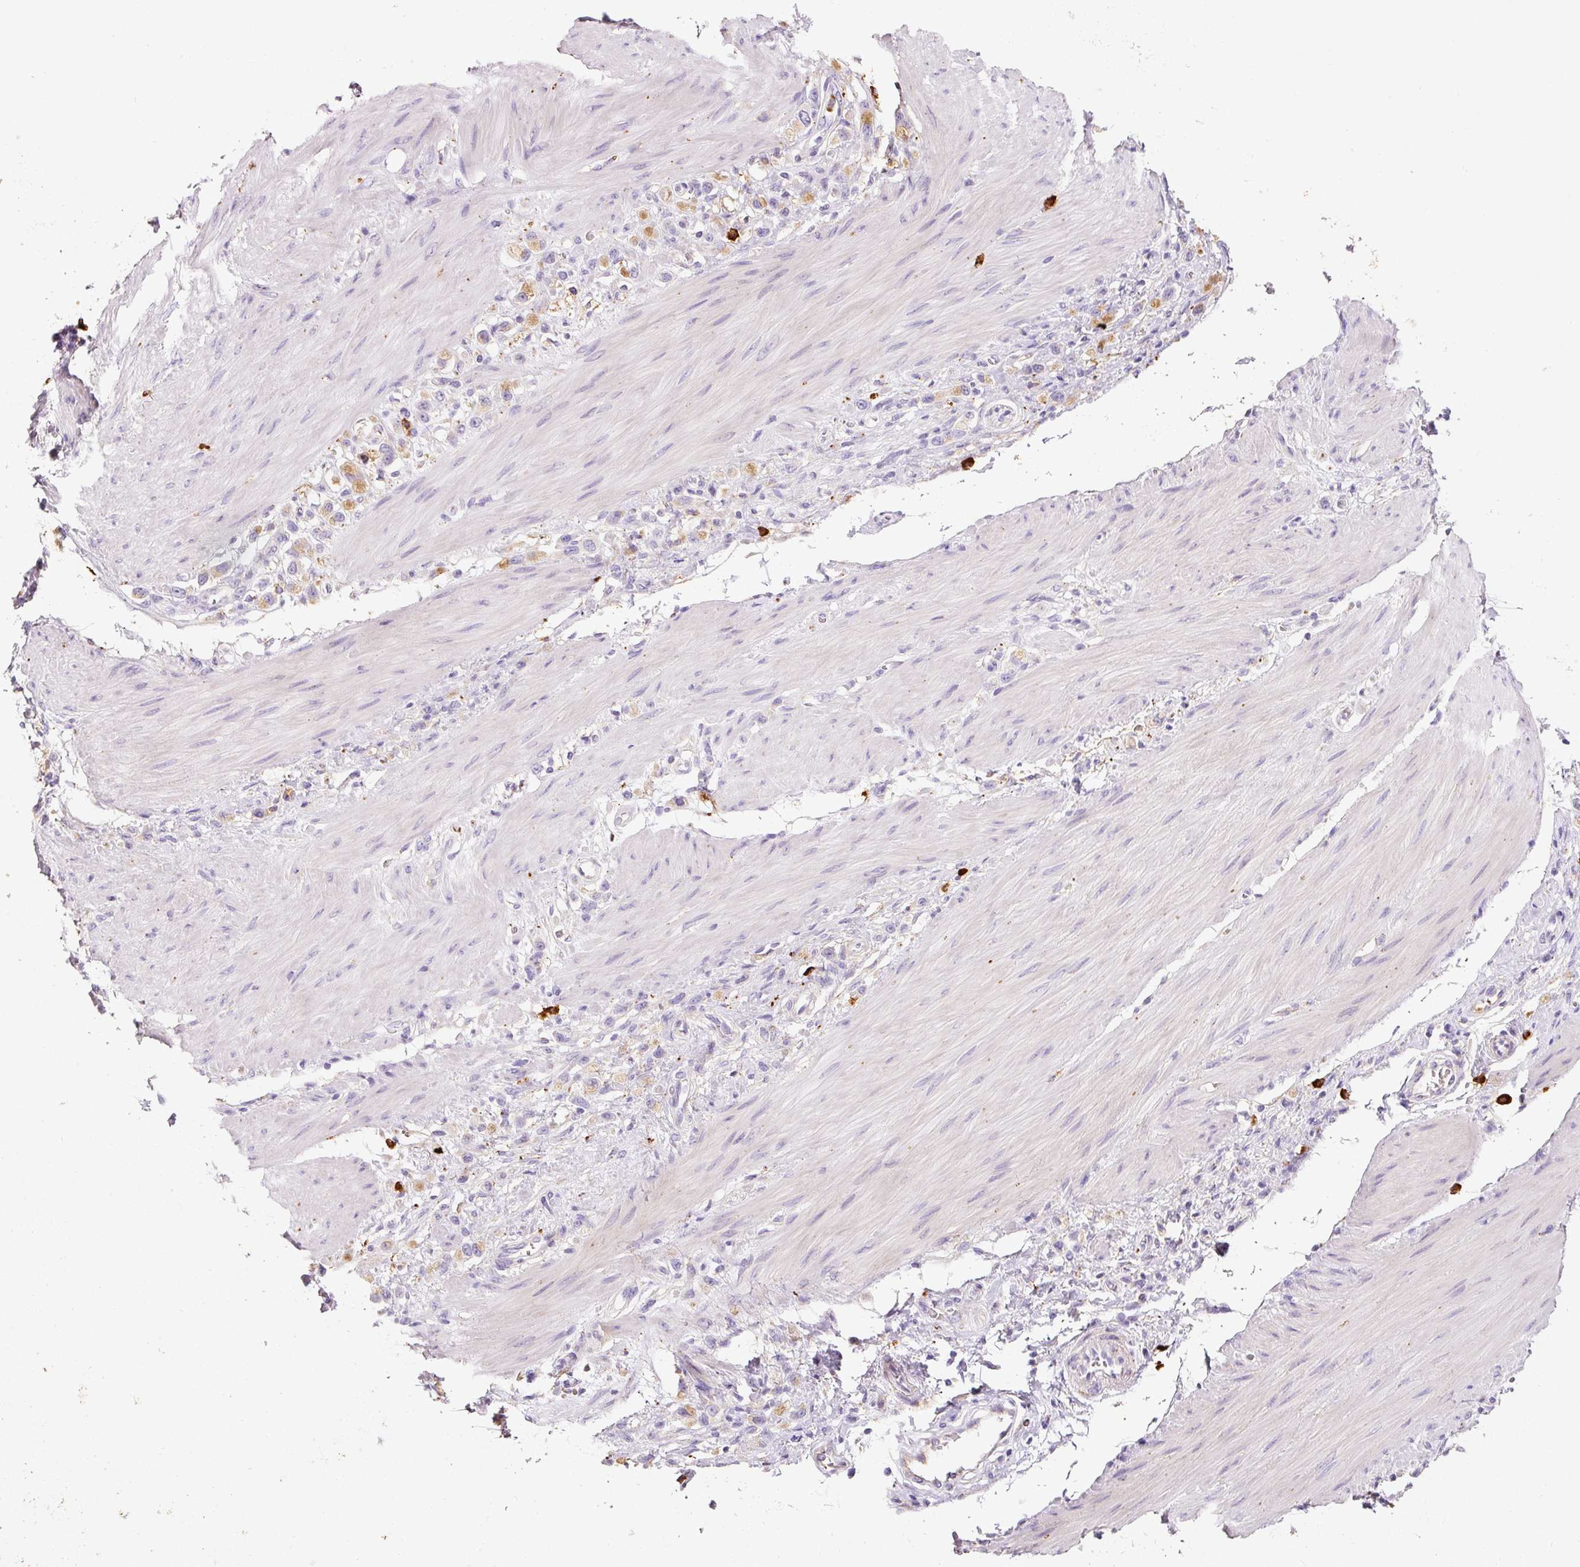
{"staining": {"intensity": "moderate", "quantity": "<25%", "location": "cytoplasmic/membranous"}, "tissue": "stomach cancer", "cell_type": "Tumor cells", "image_type": "cancer", "snomed": [{"axis": "morphology", "description": "Adenocarcinoma, NOS"}, {"axis": "topography", "description": "Stomach"}], "caption": "Tumor cells display low levels of moderate cytoplasmic/membranous expression in approximately <25% of cells in adenocarcinoma (stomach).", "gene": "TMC8", "patient": {"sex": "female", "age": 65}}